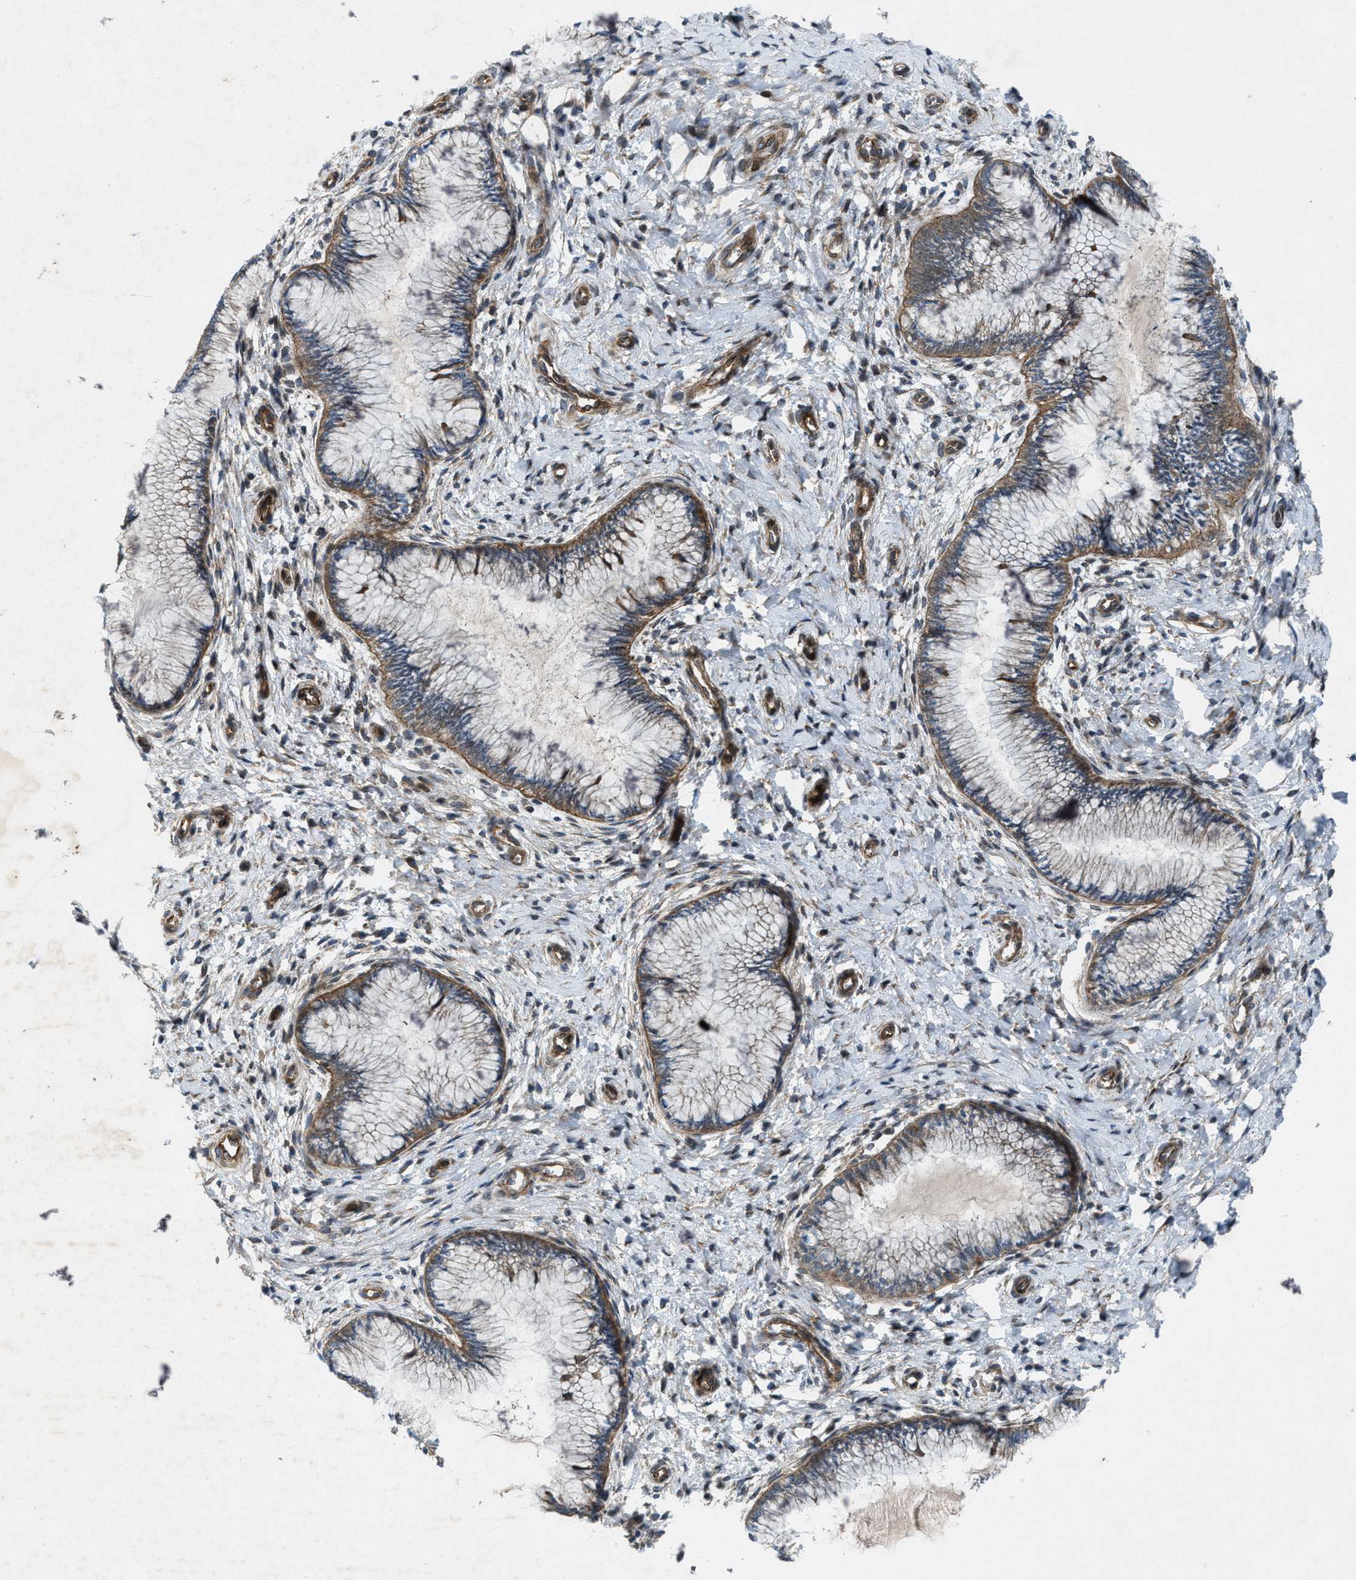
{"staining": {"intensity": "moderate", "quantity": ">75%", "location": "cytoplasmic/membranous"}, "tissue": "cervix", "cell_type": "Glandular cells", "image_type": "normal", "snomed": [{"axis": "morphology", "description": "Normal tissue, NOS"}, {"axis": "topography", "description": "Cervix"}], "caption": "Immunohistochemical staining of unremarkable human cervix exhibits moderate cytoplasmic/membranous protein expression in about >75% of glandular cells. (brown staining indicates protein expression, while blue staining denotes nuclei).", "gene": "URGCP", "patient": {"sex": "female", "age": 55}}